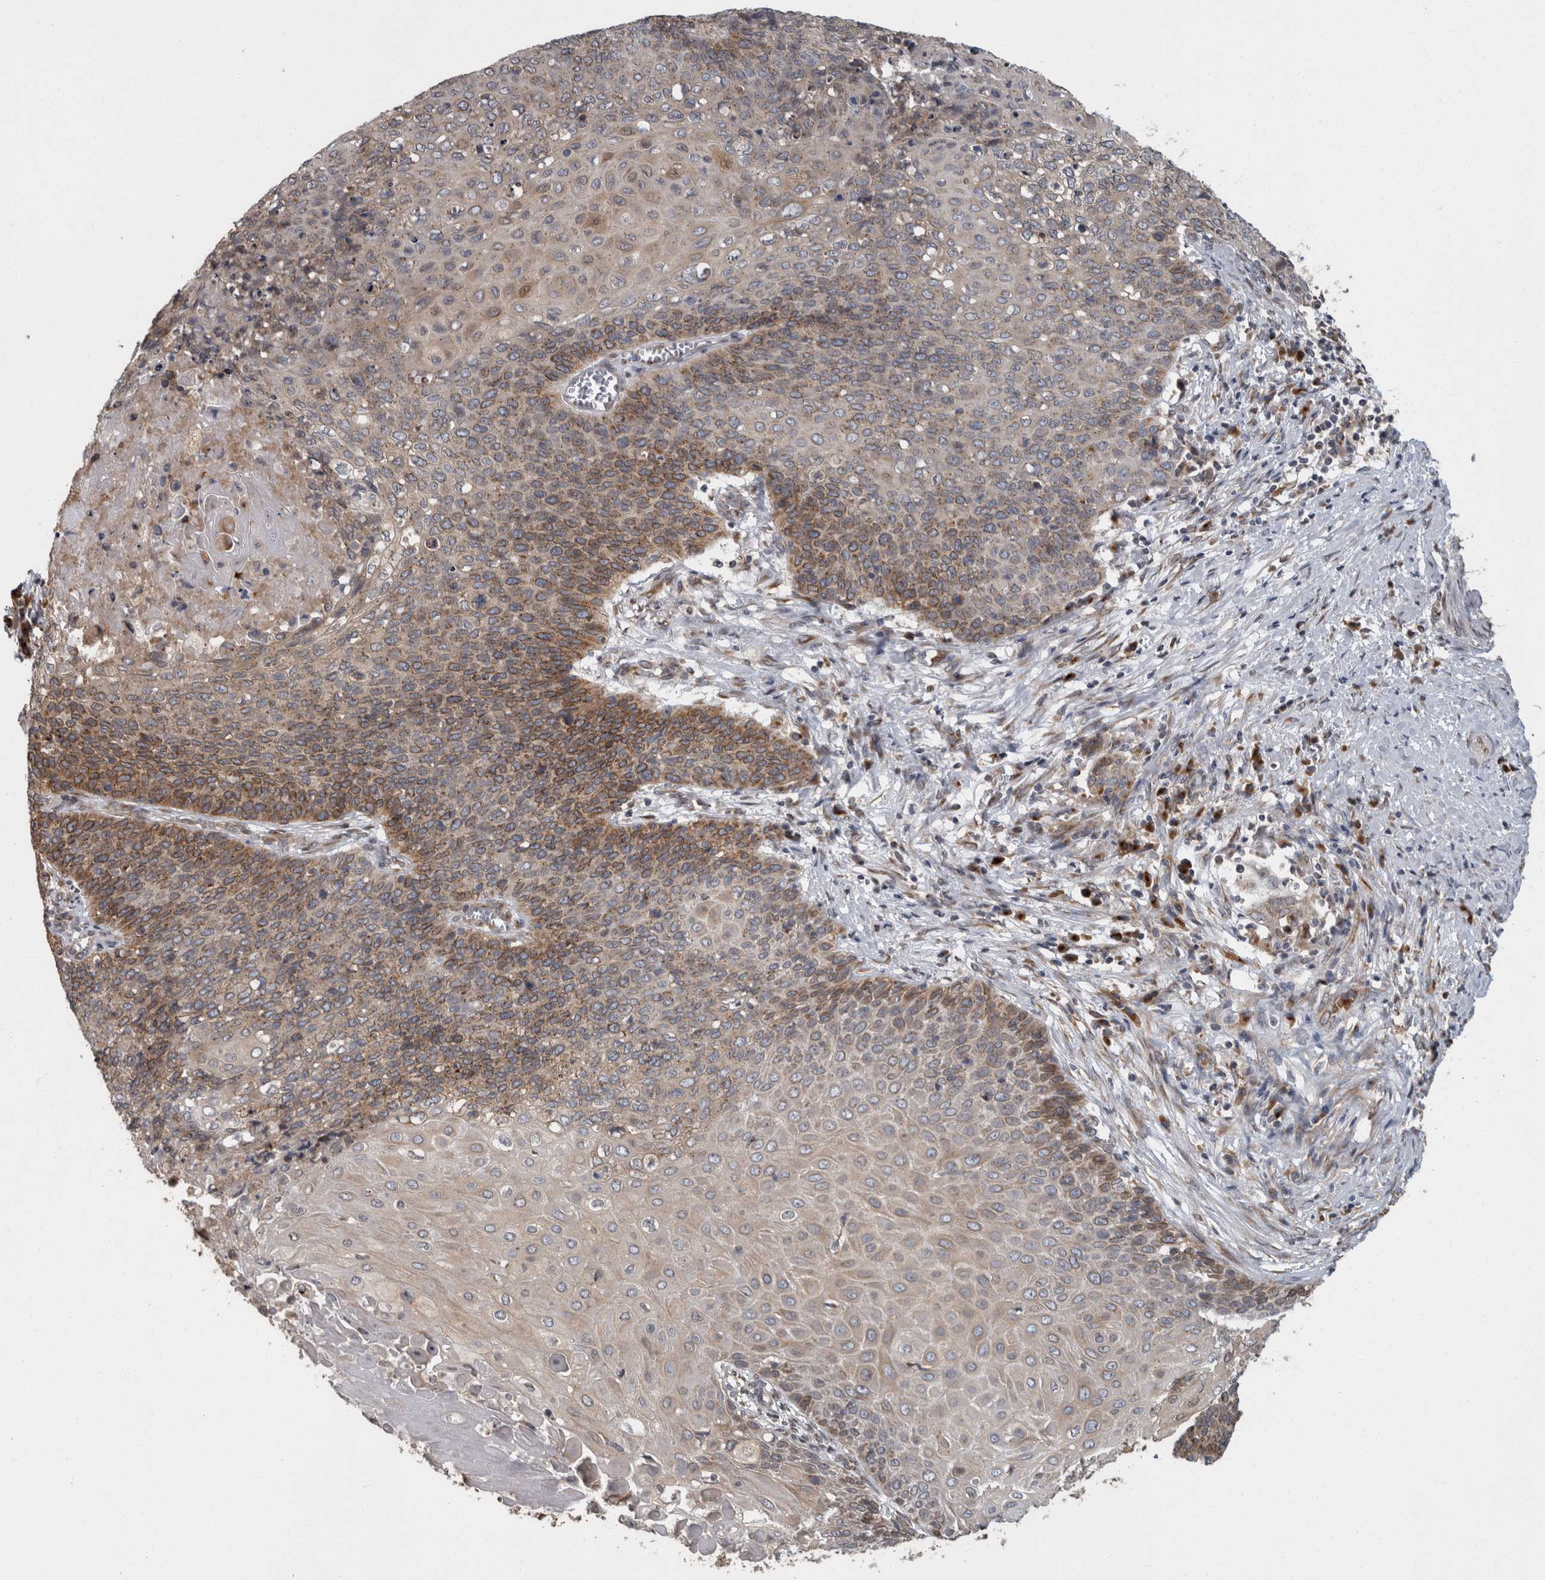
{"staining": {"intensity": "moderate", "quantity": "25%-75%", "location": "cytoplasmic/membranous"}, "tissue": "cervical cancer", "cell_type": "Tumor cells", "image_type": "cancer", "snomed": [{"axis": "morphology", "description": "Squamous cell carcinoma, NOS"}, {"axis": "topography", "description": "Cervix"}], "caption": "Human cervical cancer (squamous cell carcinoma) stained with a protein marker demonstrates moderate staining in tumor cells.", "gene": "LMAN2L", "patient": {"sex": "female", "age": 39}}